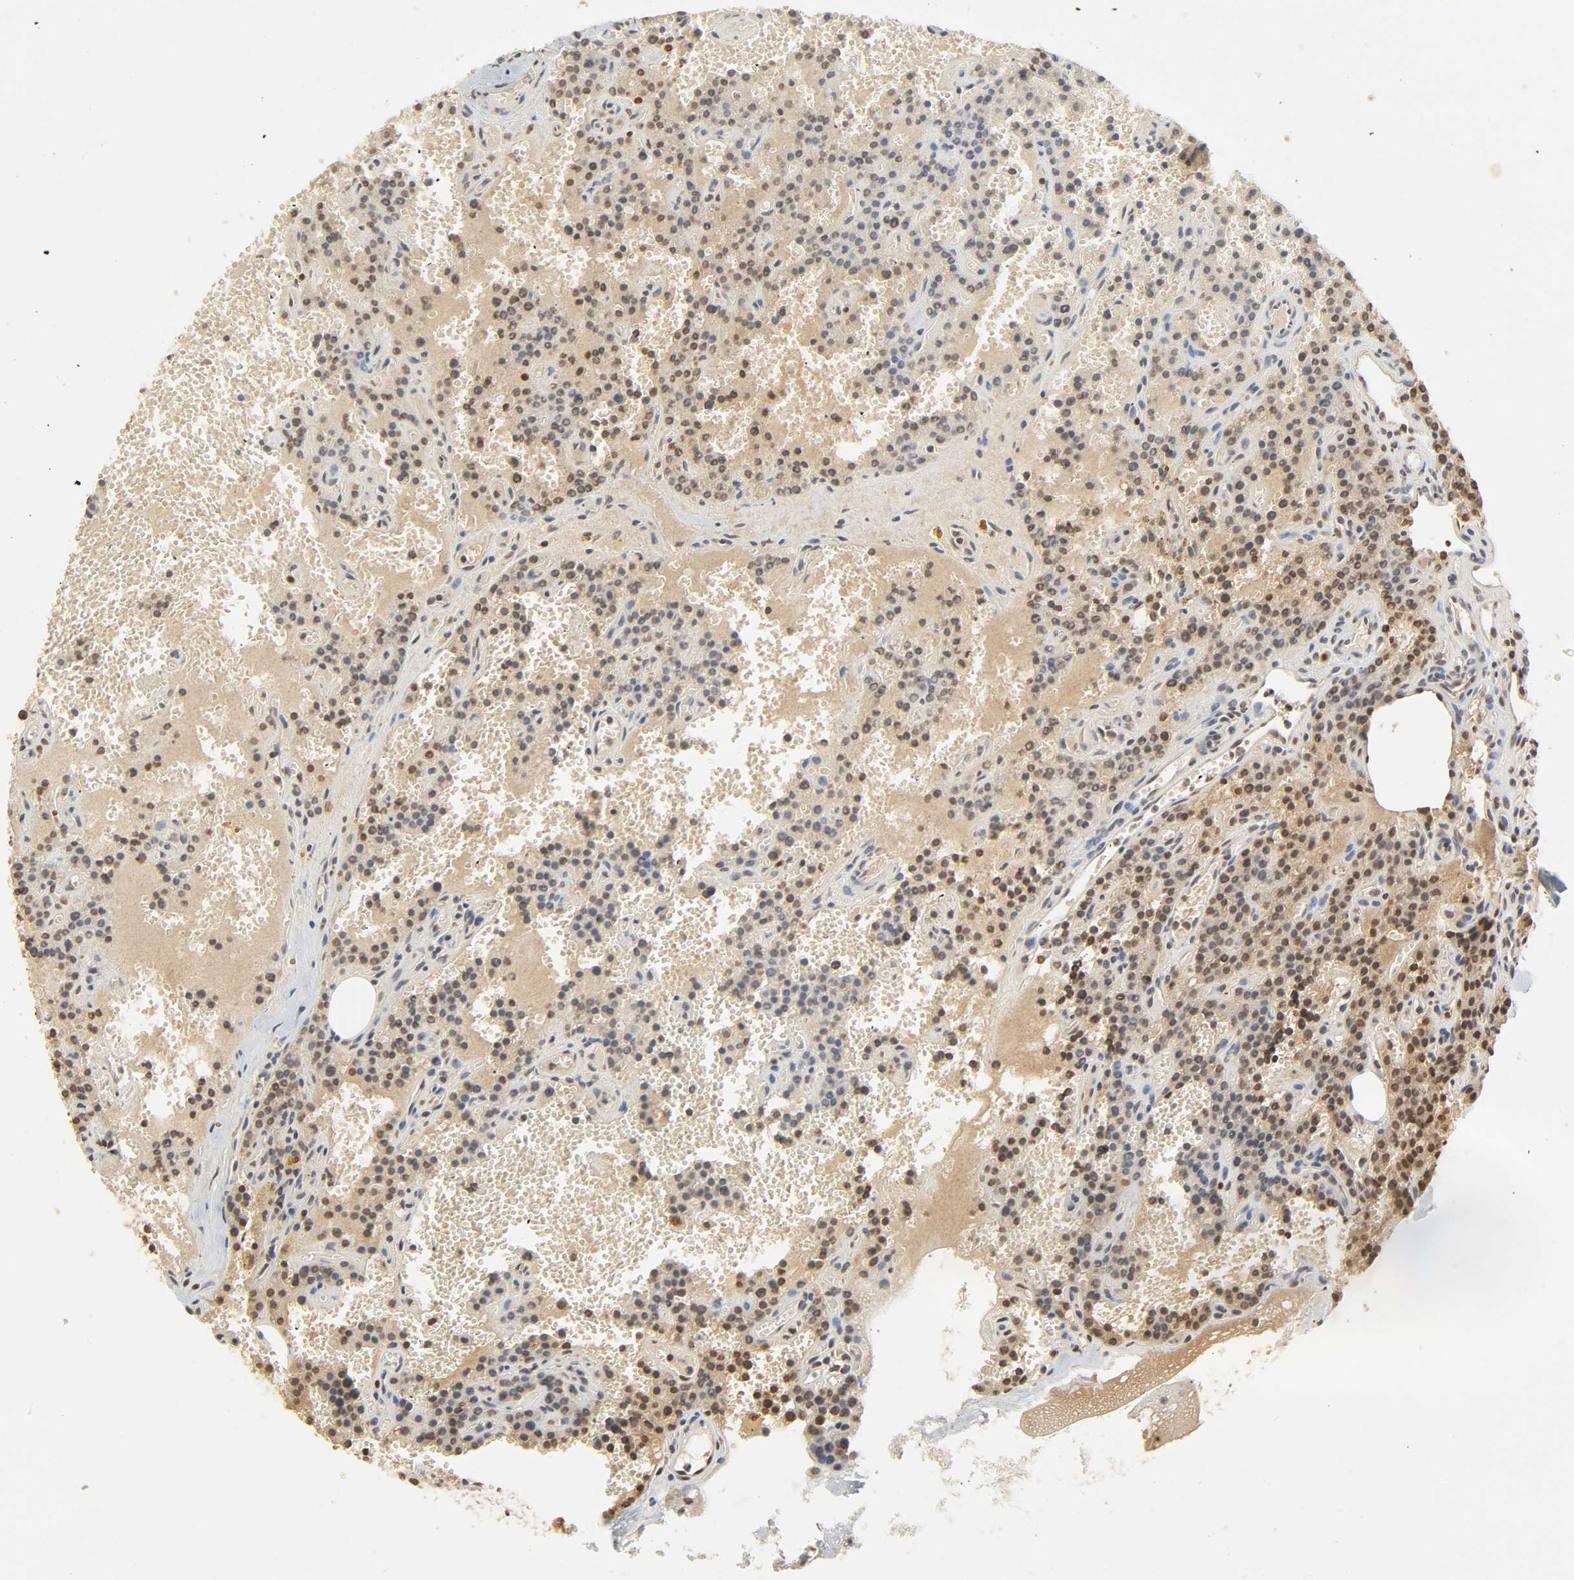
{"staining": {"intensity": "strong", "quantity": ">75%", "location": "cytoplasmic/membranous,nuclear"}, "tissue": "parathyroid gland", "cell_type": "Glandular cells", "image_type": "normal", "snomed": [{"axis": "morphology", "description": "Normal tissue, NOS"}, {"axis": "topography", "description": "Parathyroid gland"}], "caption": "Unremarkable parathyroid gland reveals strong cytoplasmic/membranous,nuclear expression in about >75% of glandular cells.", "gene": "UBC", "patient": {"sex": "male", "age": 25}}